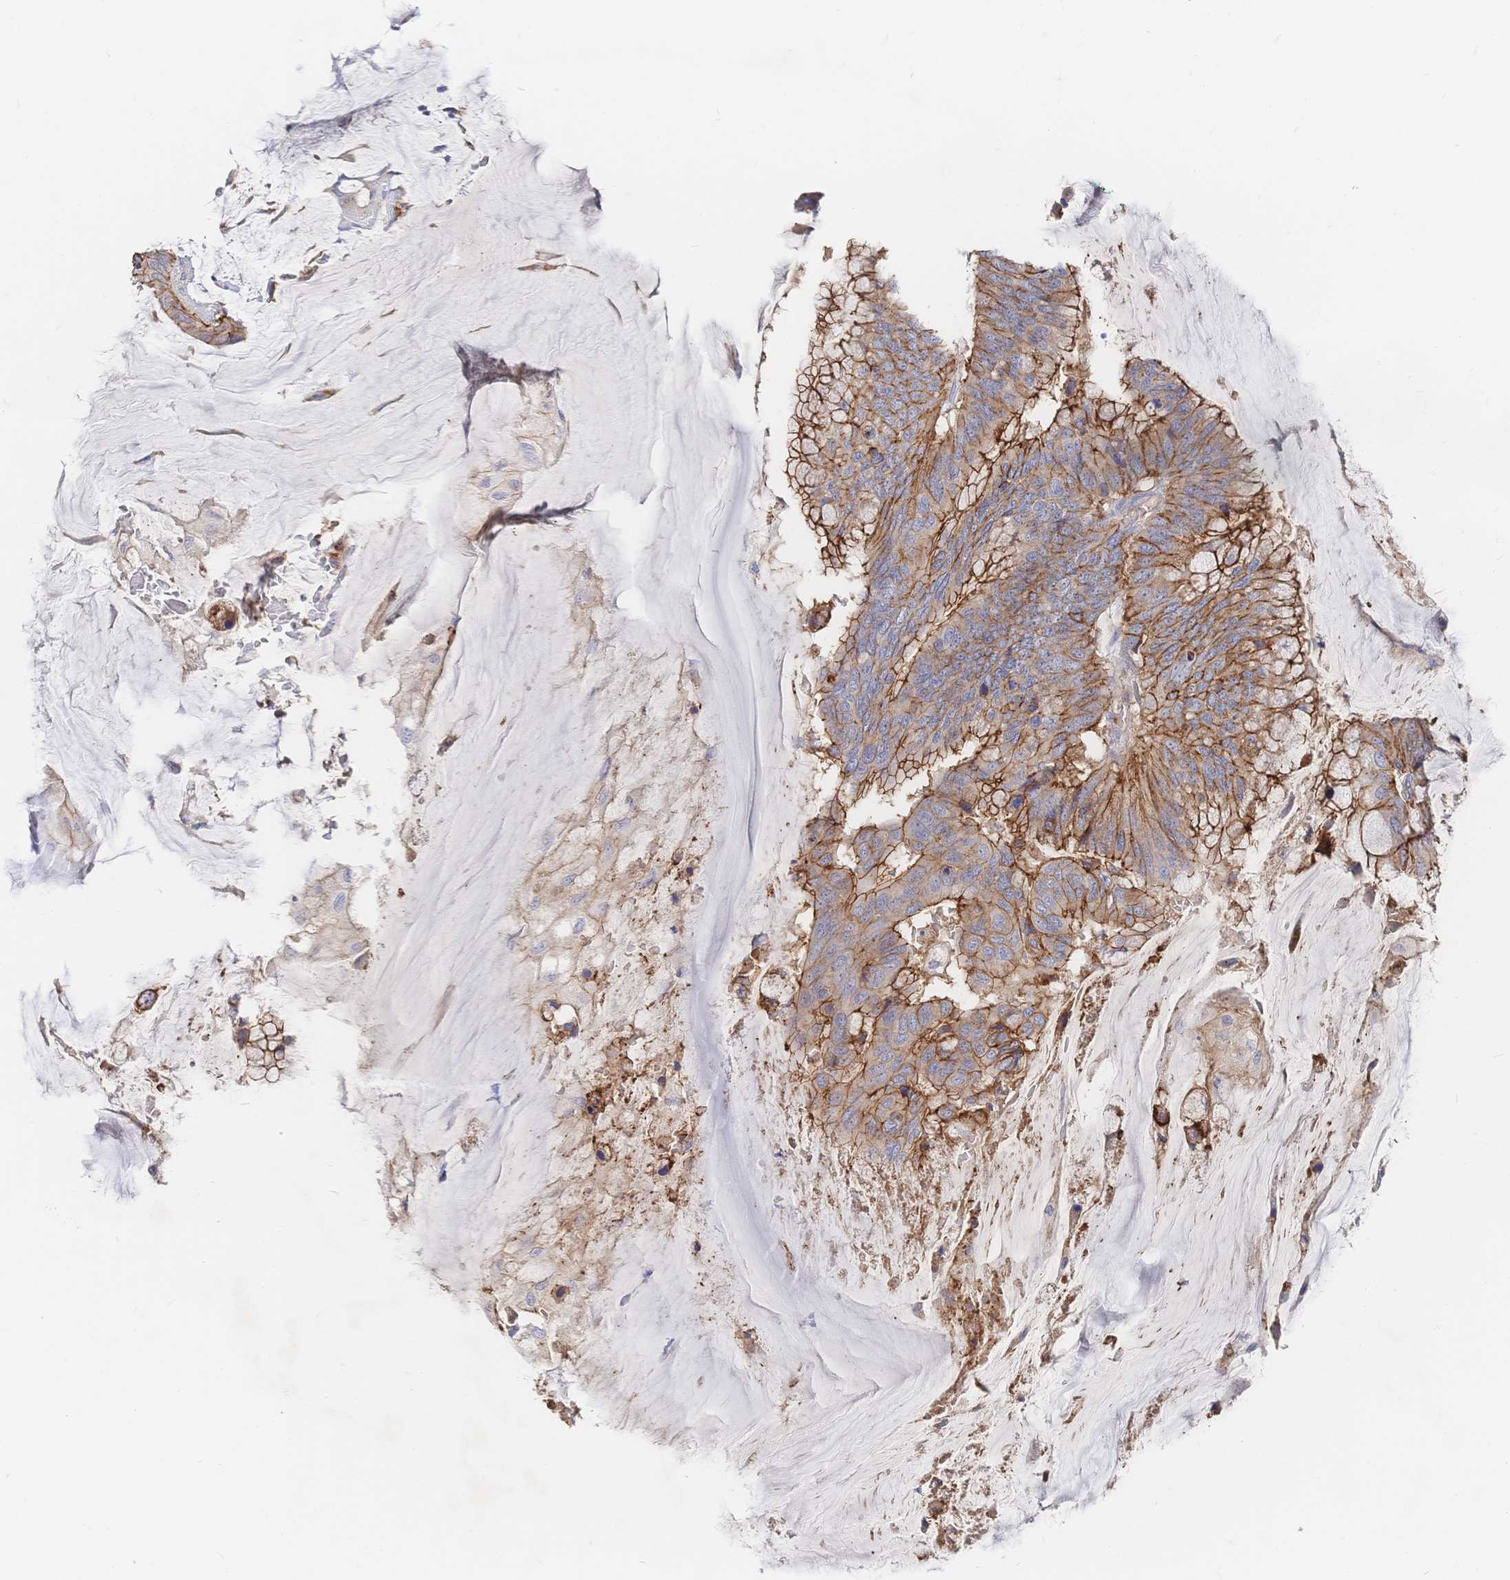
{"staining": {"intensity": "moderate", "quantity": ">75%", "location": "cytoplasmic/membranous"}, "tissue": "colorectal cancer", "cell_type": "Tumor cells", "image_type": "cancer", "snomed": [{"axis": "morphology", "description": "Adenocarcinoma, NOS"}, {"axis": "topography", "description": "Rectum"}], "caption": "Immunohistochemistry (IHC) of colorectal cancer exhibits medium levels of moderate cytoplasmic/membranous positivity in about >75% of tumor cells. The protein of interest is stained brown, and the nuclei are stained in blue (DAB (3,3'-diaminobenzidine) IHC with brightfield microscopy, high magnification).", "gene": "F11R", "patient": {"sex": "female", "age": 59}}